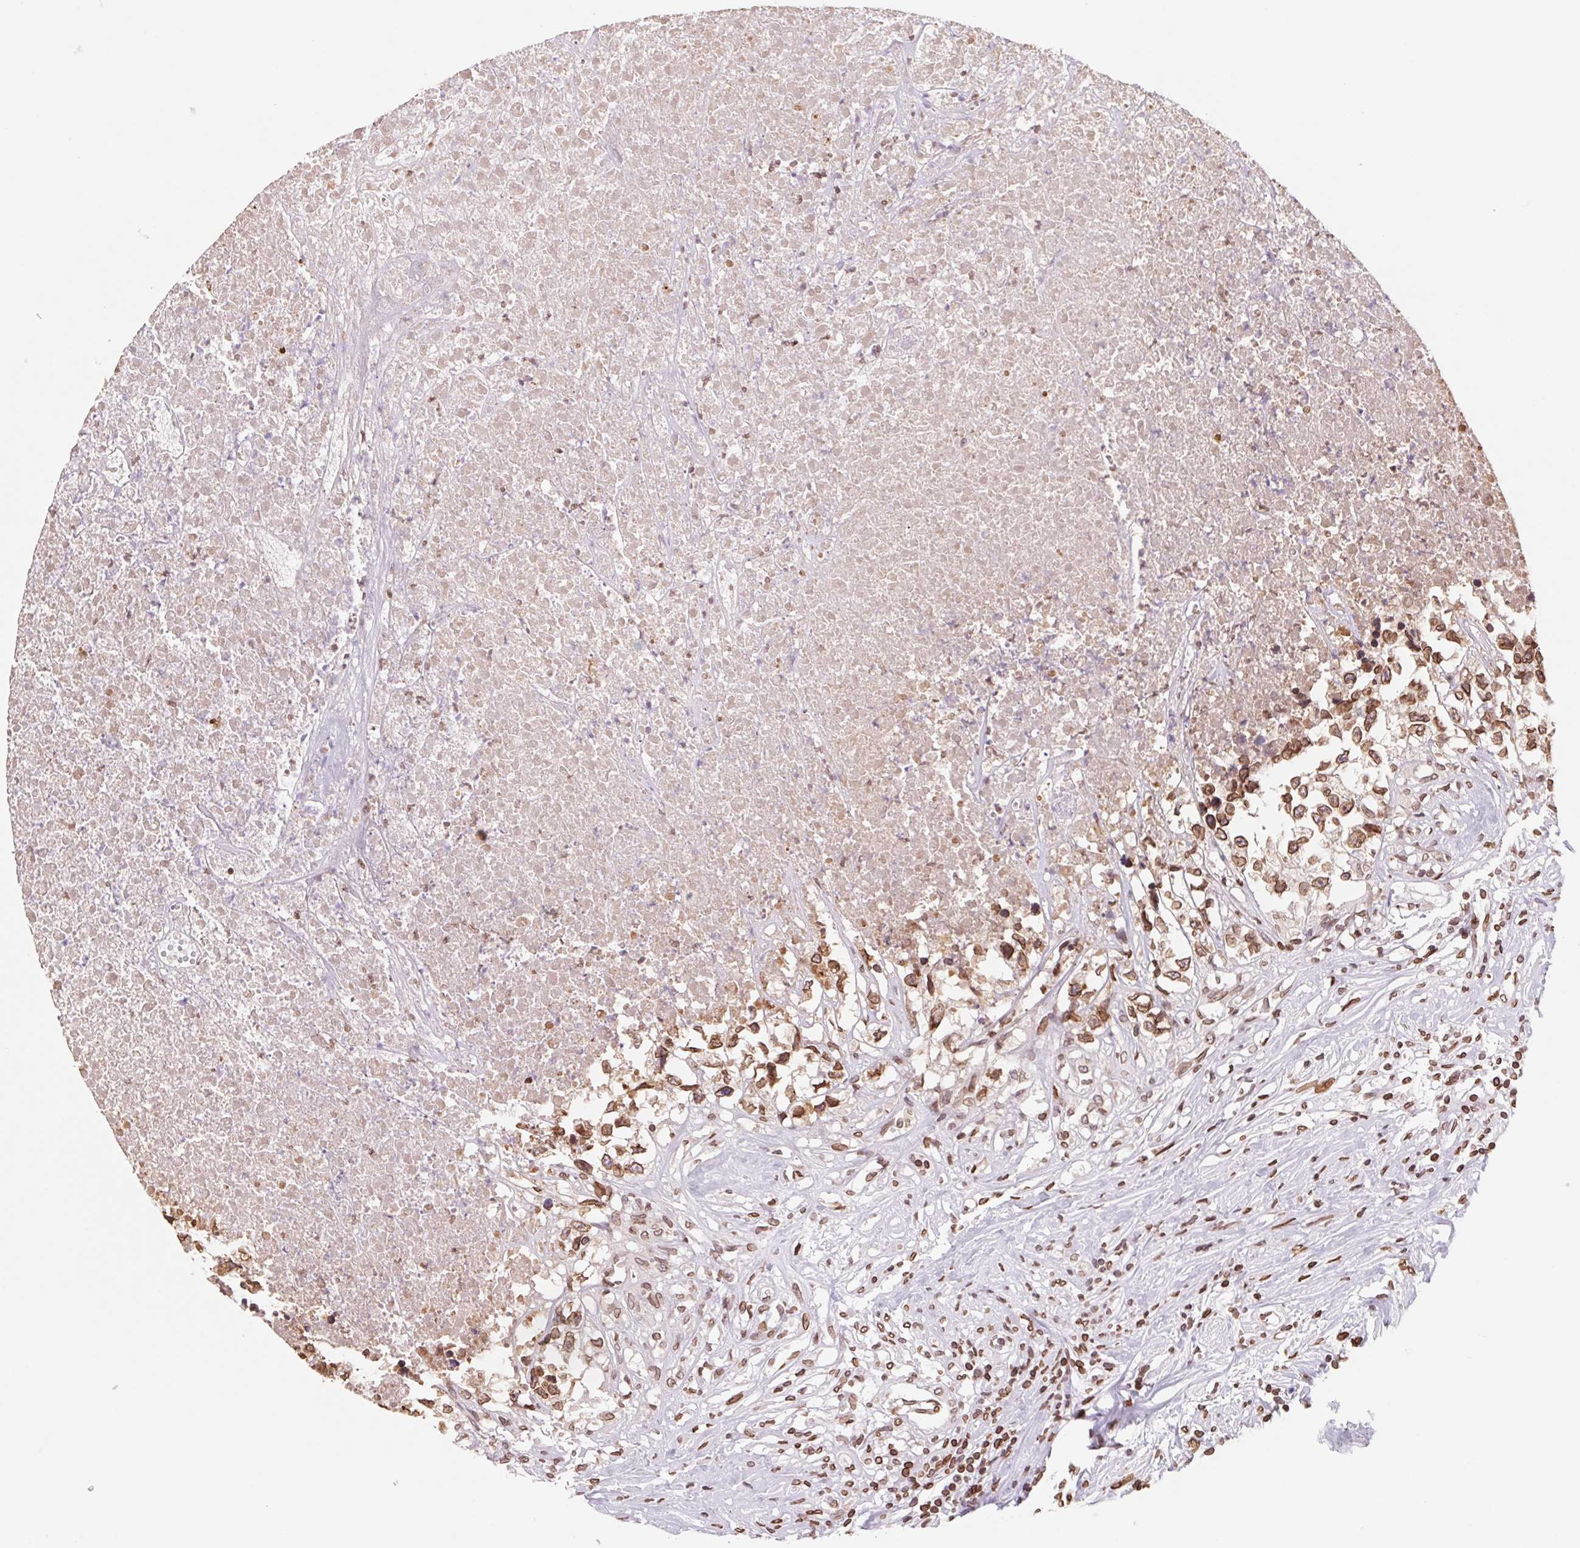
{"staining": {"intensity": "strong", "quantity": ">75%", "location": "cytoplasmic/membranous,nuclear"}, "tissue": "testis cancer", "cell_type": "Tumor cells", "image_type": "cancer", "snomed": [{"axis": "morphology", "description": "Carcinoma, Embryonal, NOS"}, {"axis": "topography", "description": "Testis"}], "caption": "A photomicrograph showing strong cytoplasmic/membranous and nuclear positivity in approximately >75% of tumor cells in testis cancer, as visualized by brown immunohistochemical staining.", "gene": "LMNB2", "patient": {"sex": "male", "age": 83}}